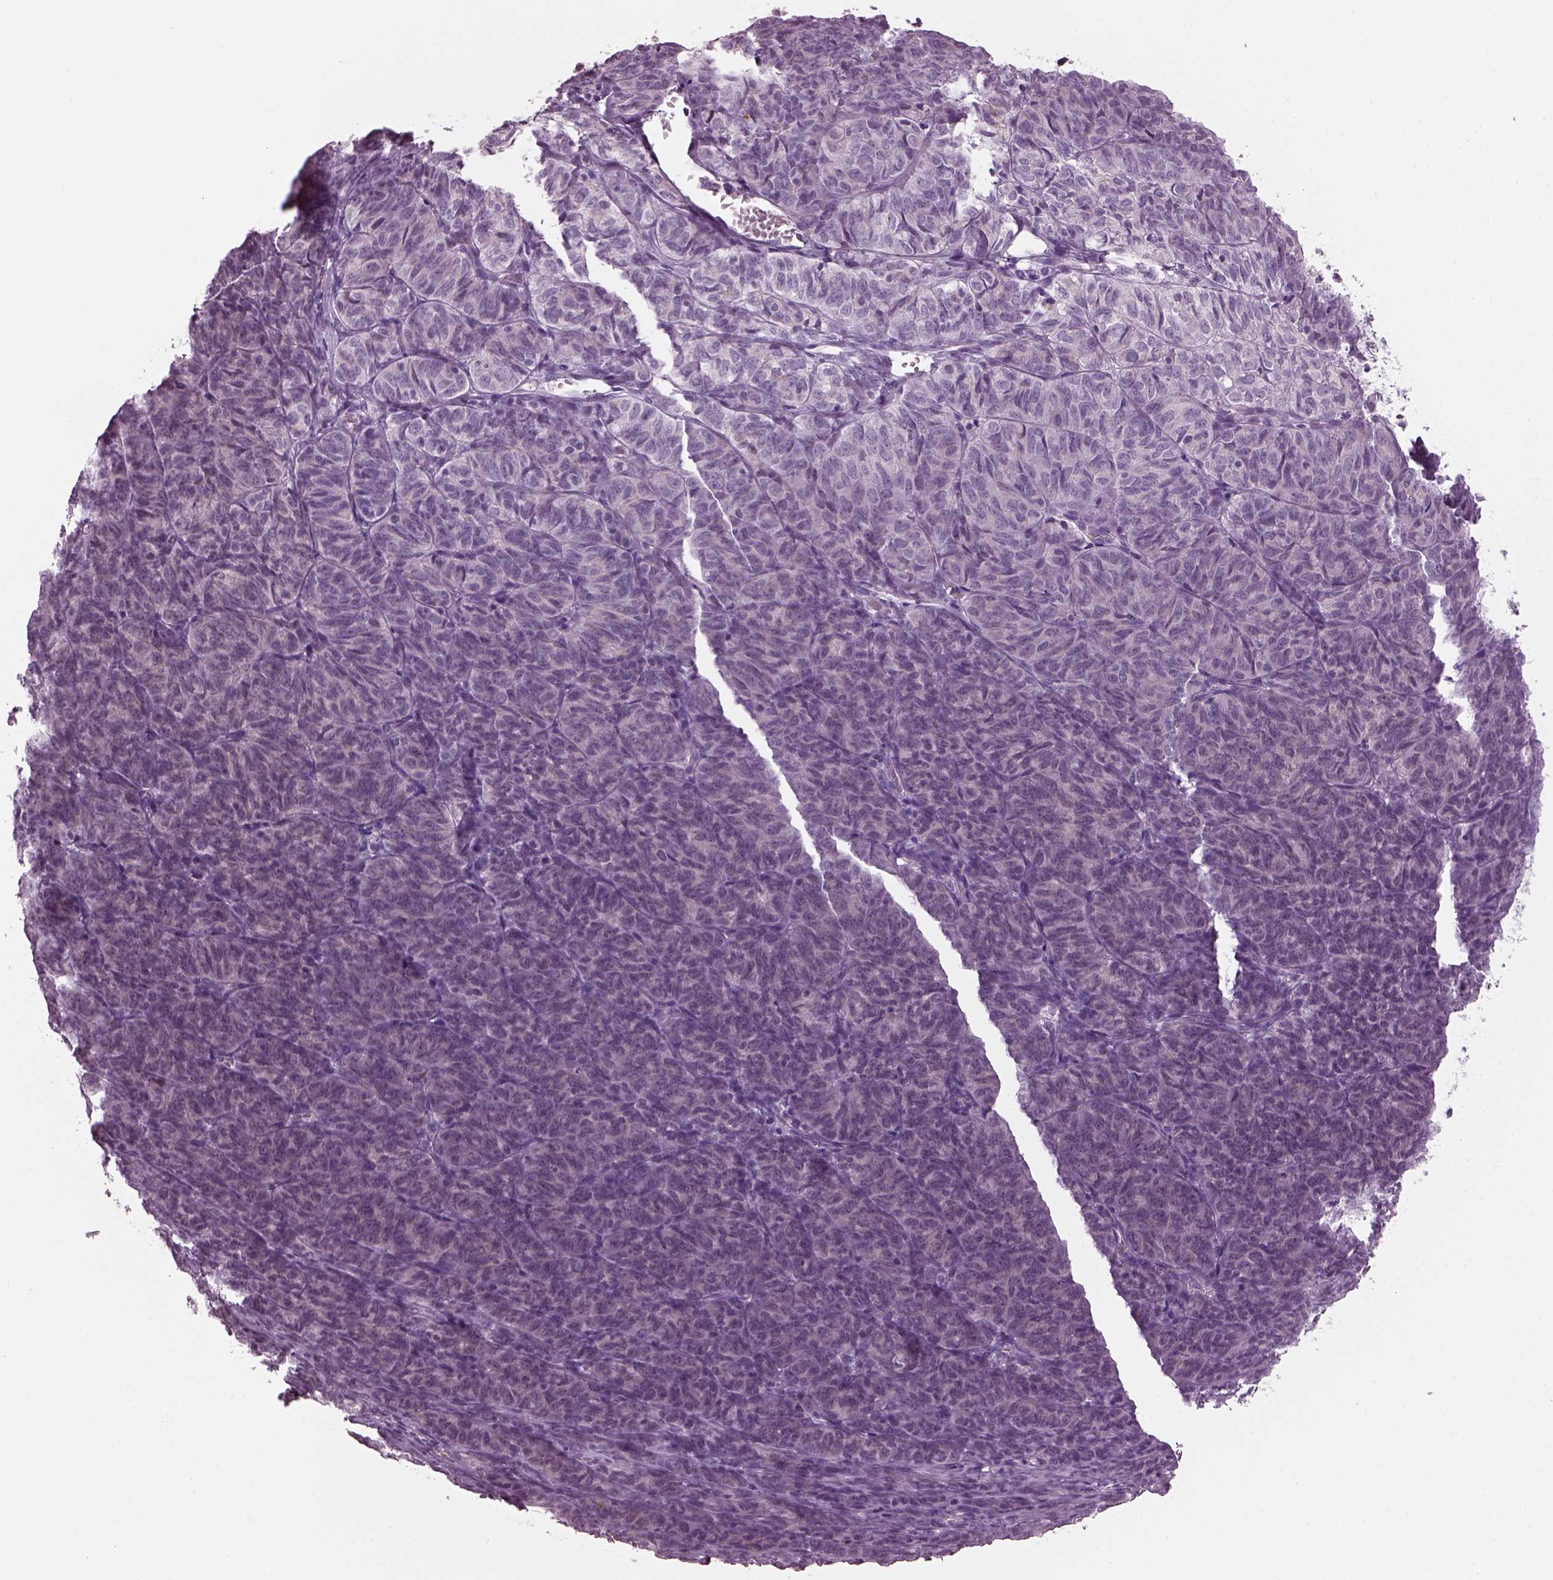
{"staining": {"intensity": "negative", "quantity": "none", "location": "none"}, "tissue": "ovarian cancer", "cell_type": "Tumor cells", "image_type": "cancer", "snomed": [{"axis": "morphology", "description": "Carcinoma, endometroid"}, {"axis": "topography", "description": "Ovary"}], "caption": "An immunohistochemistry photomicrograph of ovarian endometroid carcinoma is shown. There is no staining in tumor cells of ovarian endometroid carcinoma.", "gene": "PRR9", "patient": {"sex": "female", "age": 80}}